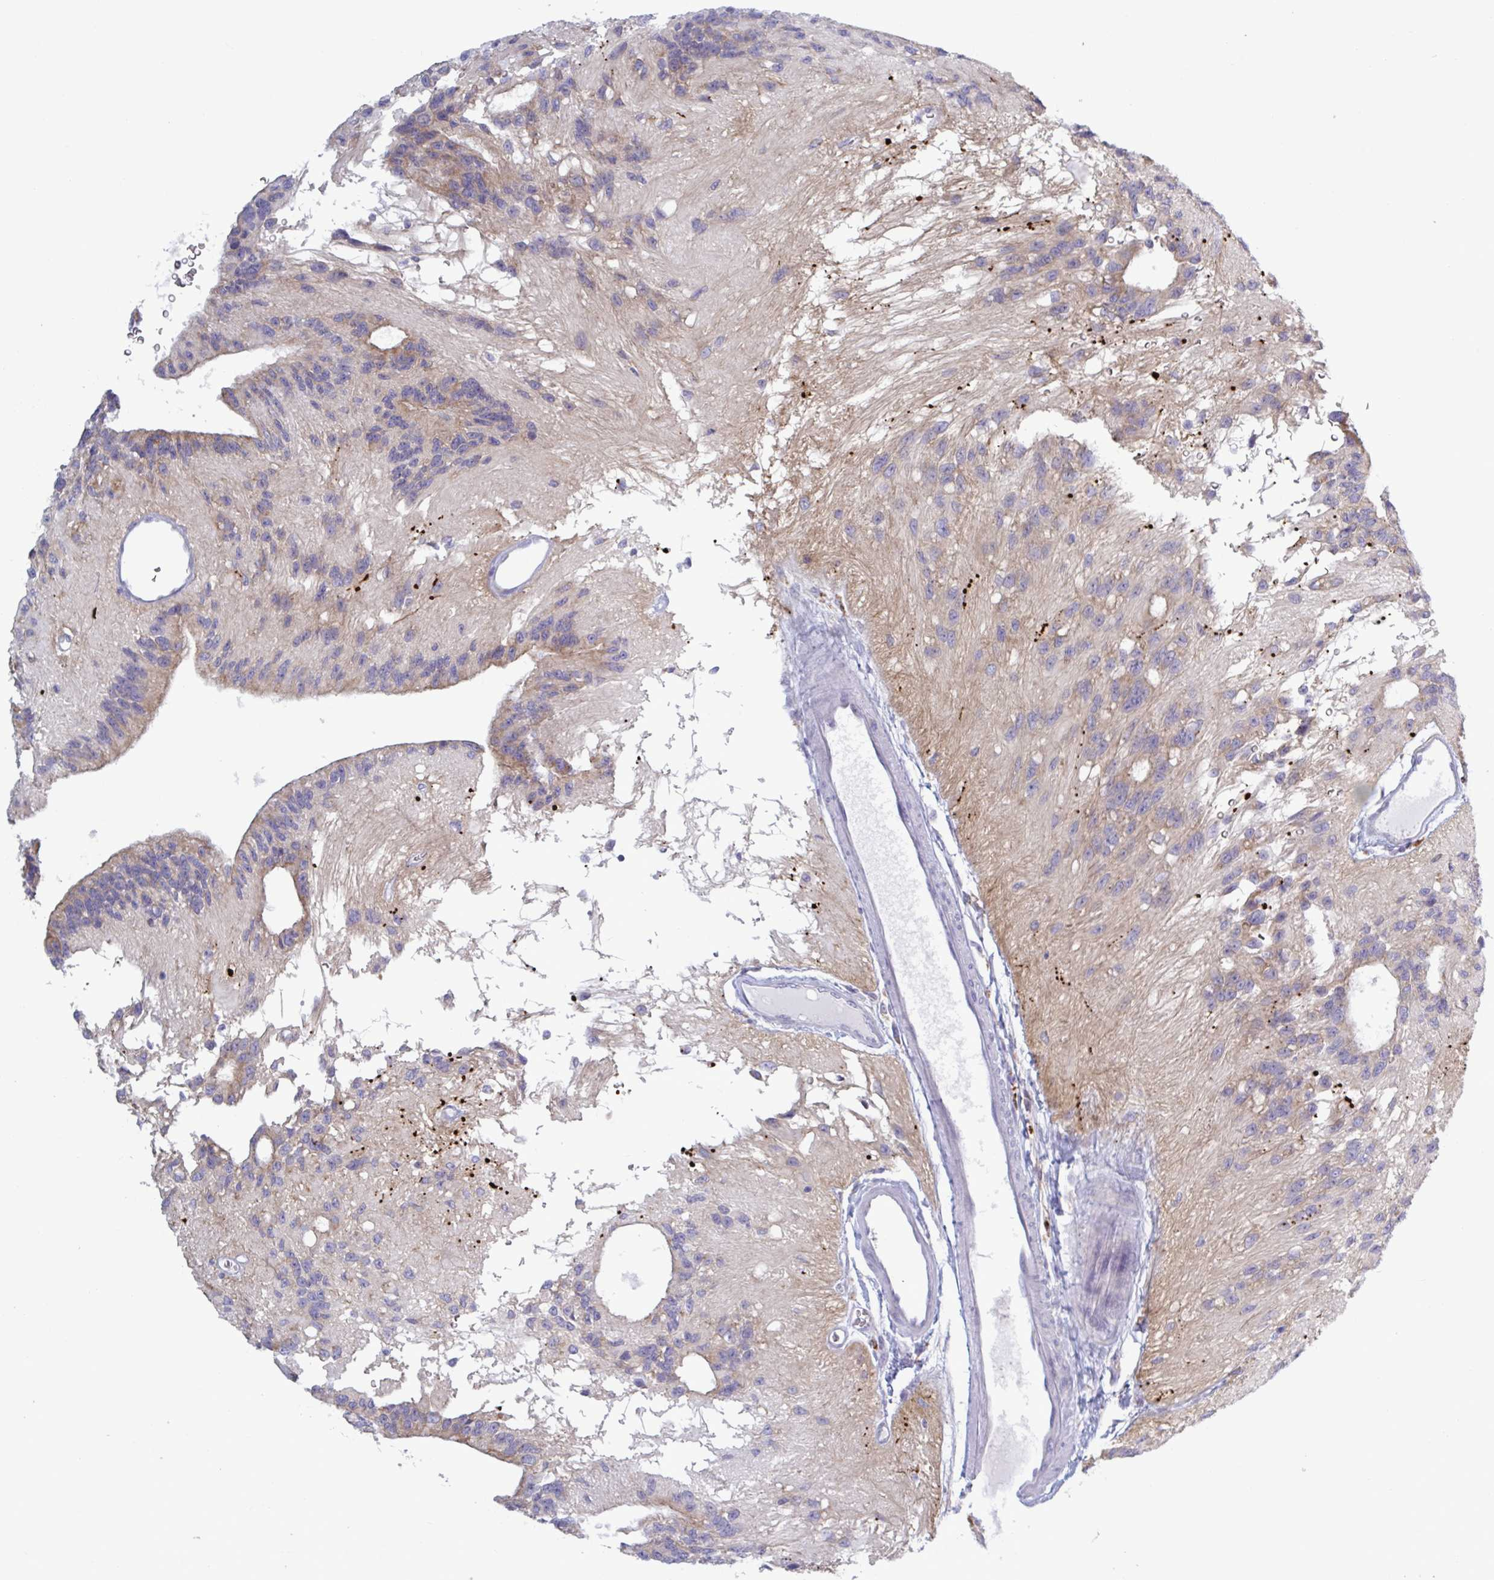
{"staining": {"intensity": "weak", "quantity": ">75%", "location": "cytoplasmic/membranous"}, "tissue": "glioma", "cell_type": "Tumor cells", "image_type": "cancer", "snomed": [{"axis": "morphology", "description": "Glioma, malignant, Low grade"}, {"axis": "topography", "description": "Brain"}], "caption": "This photomicrograph demonstrates immunohistochemistry (IHC) staining of glioma, with low weak cytoplasmic/membranous staining in approximately >75% of tumor cells.", "gene": "ATG9A", "patient": {"sex": "male", "age": 31}}